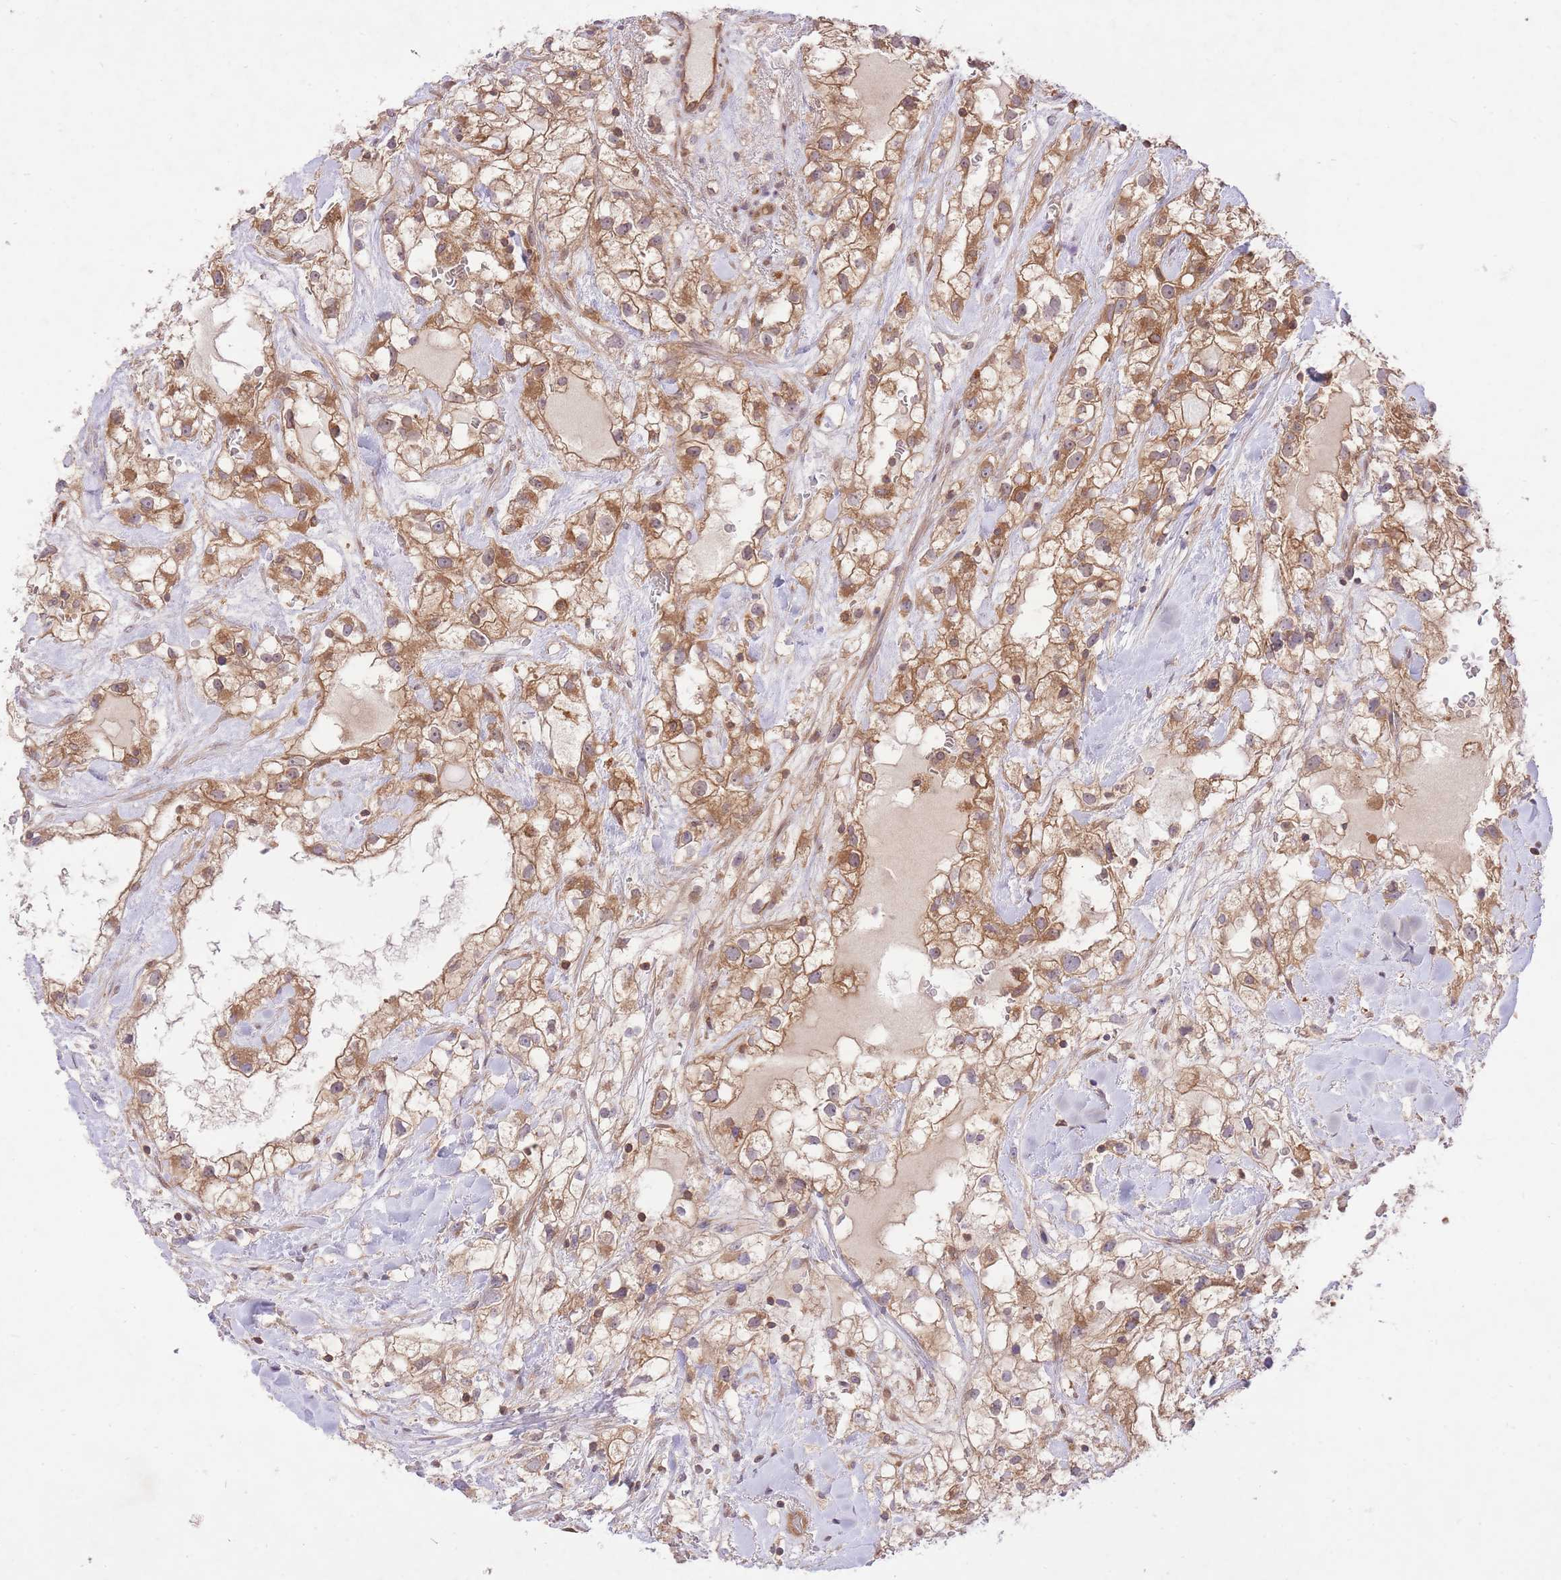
{"staining": {"intensity": "moderate", "quantity": ">75%", "location": "cytoplasmic/membranous"}, "tissue": "renal cancer", "cell_type": "Tumor cells", "image_type": "cancer", "snomed": [{"axis": "morphology", "description": "Adenocarcinoma, NOS"}, {"axis": "topography", "description": "Kidney"}], "caption": "Adenocarcinoma (renal) tissue reveals moderate cytoplasmic/membranous staining in about >75% of tumor cells (DAB = brown stain, brightfield microscopy at high magnification).", "gene": "PREP", "patient": {"sex": "male", "age": 59}}